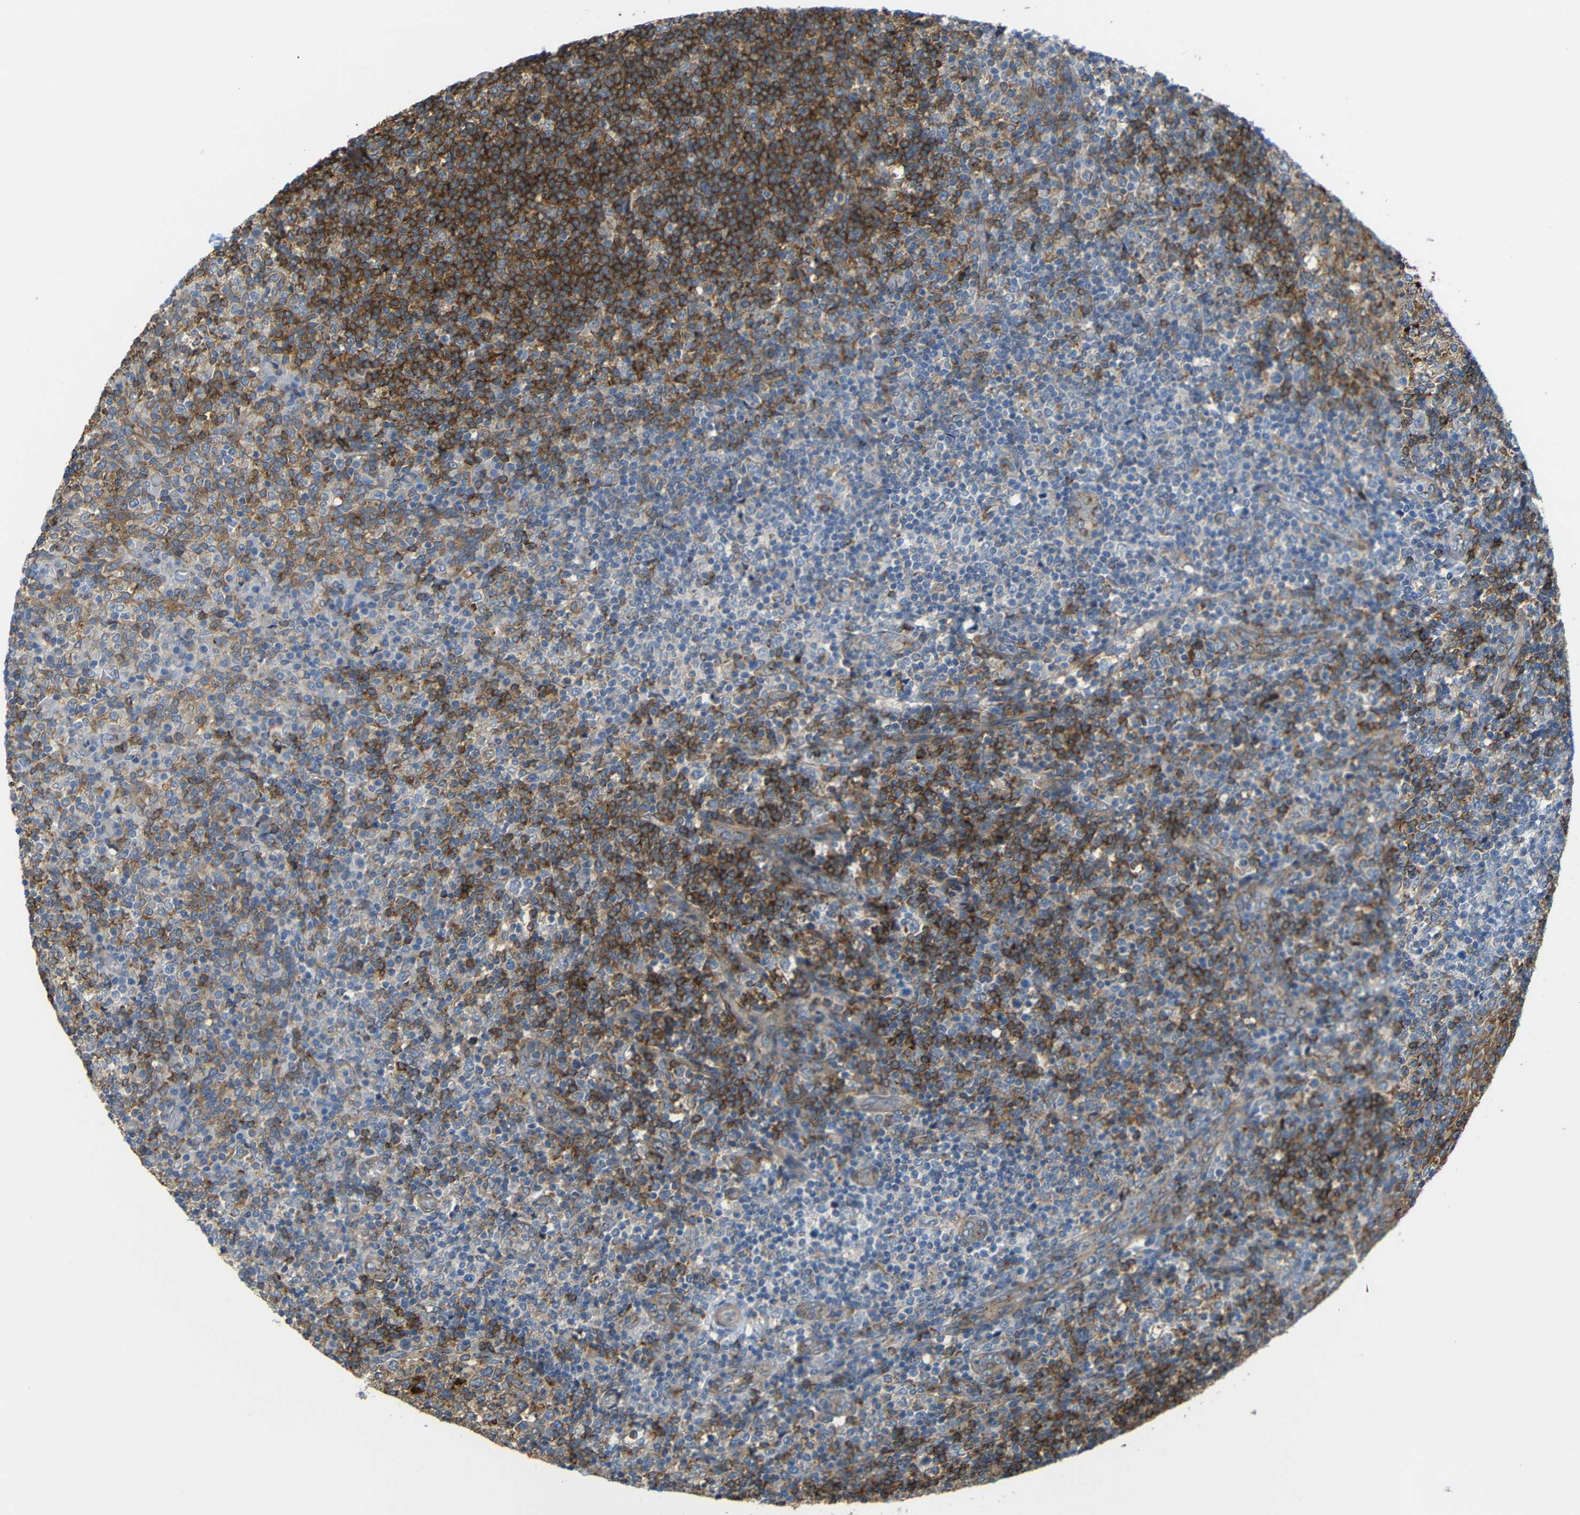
{"staining": {"intensity": "strong", "quantity": ">75%", "location": "cytoplasmic/membranous"}, "tissue": "tonsil", "cell_type": "Germinal center cells", "image_type": "normal", "snomed": [{"axis": "morphology", "description": "Normal tissue, NOS"}, {"axis": "topography", "description": "Tonsil"}], "caption": "Tonsil stained with a brown dye displays strong cytoplasmic/membranous positive staining in approximately >75% of germinal center cells.", "gene": "SYPL1", "patient": {"sex": "female", "age": 19}}